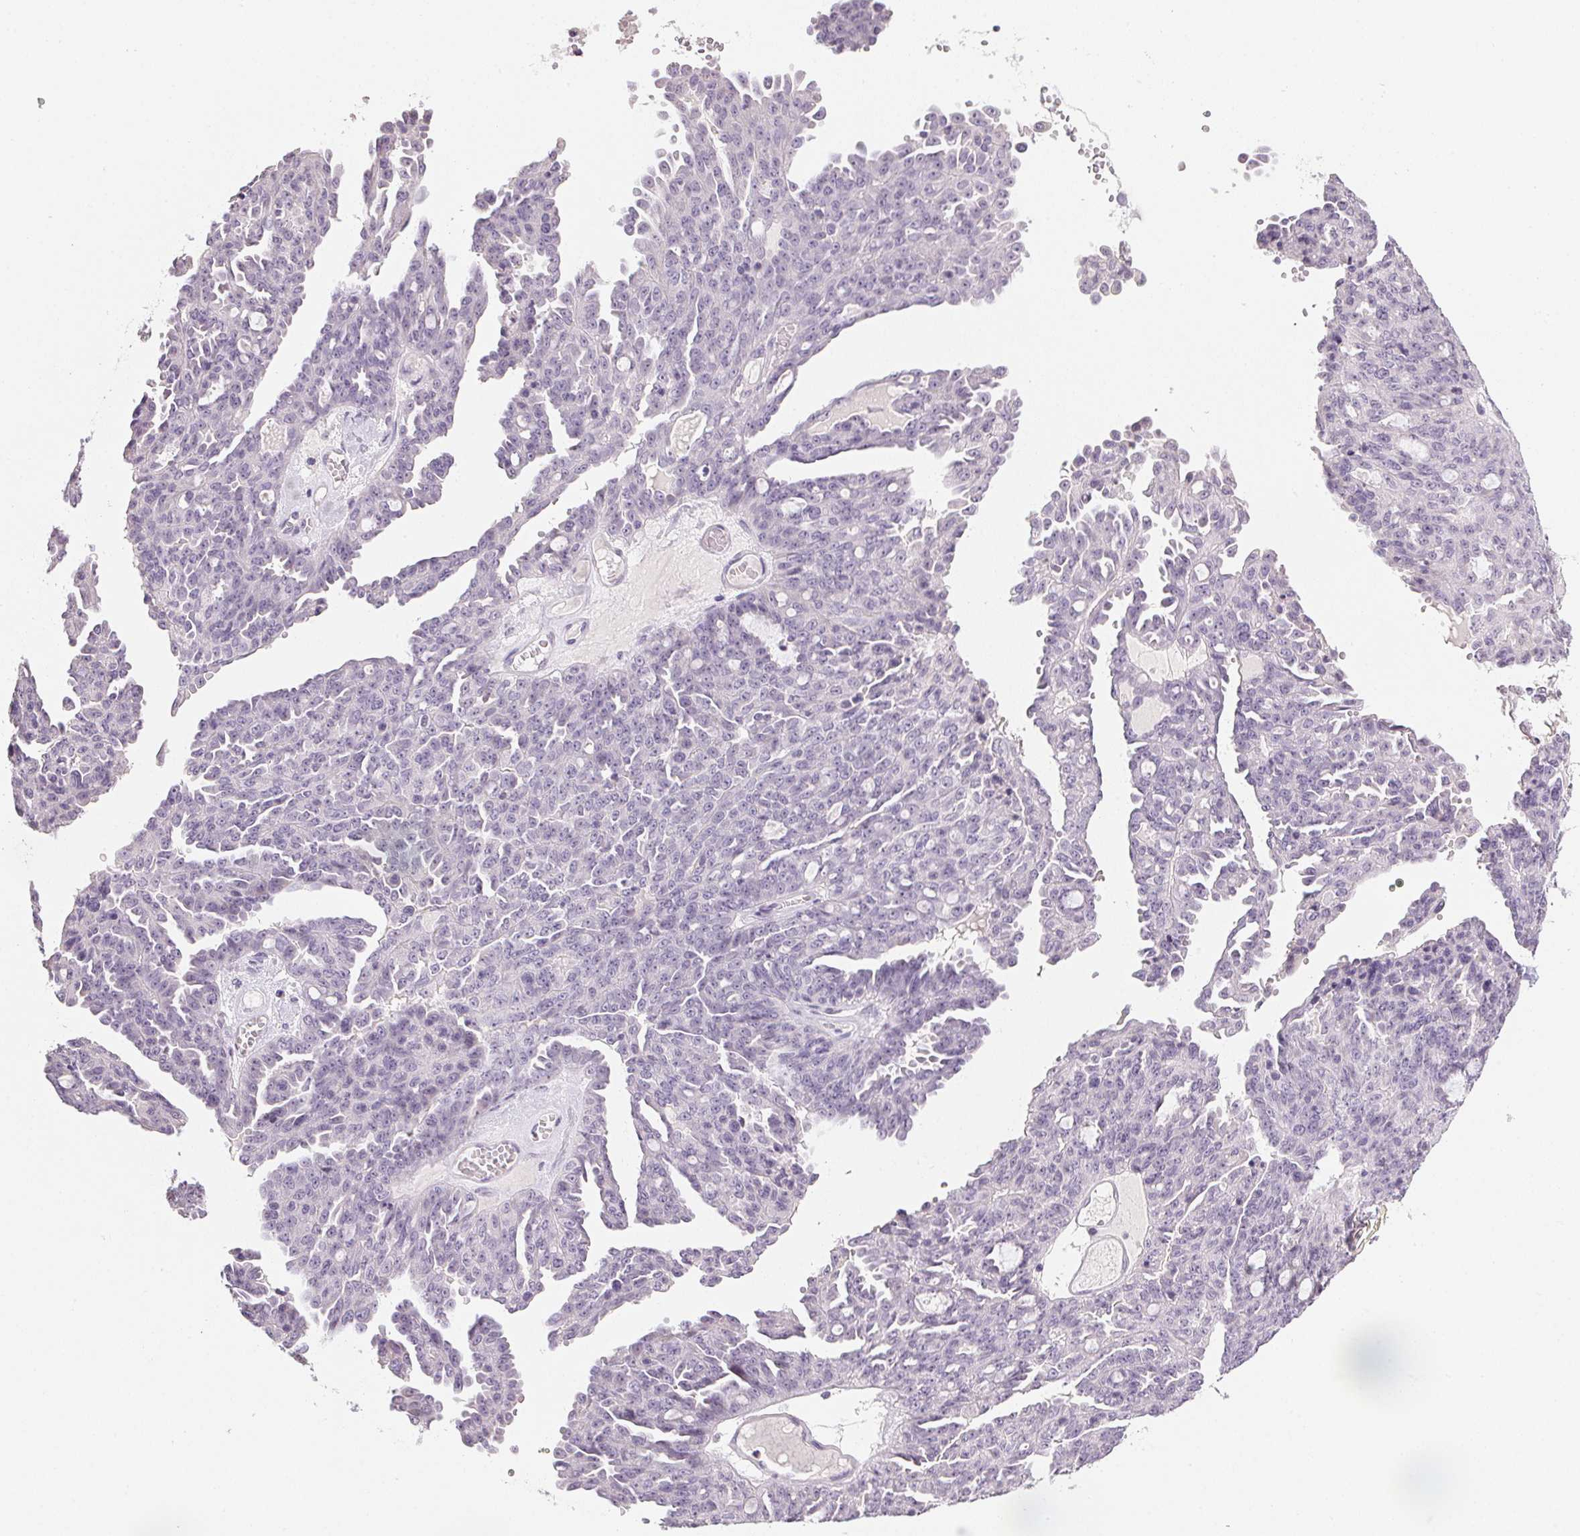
{"staining": {"intensity": "negative", "quantity": "none", "location": "none"}, "tissue": "ovarian cancer", "cell_type": "Tumor cells", "image_type": "cancer", "snomed": [{"axis": "morphology", "description": "Cystadenocarcinoma, serous, NOS"}, {"axis": "topography", "description": "Ovary"}], "caption": "An immunohistochemistry image of ovarian serous cystadenocarcinoma is shown. There is no staining in tumor cells of ovarian serous cystadenocarcinoma.", "gene": "PPY", "patient": {"sex": "female", "age": 71}}